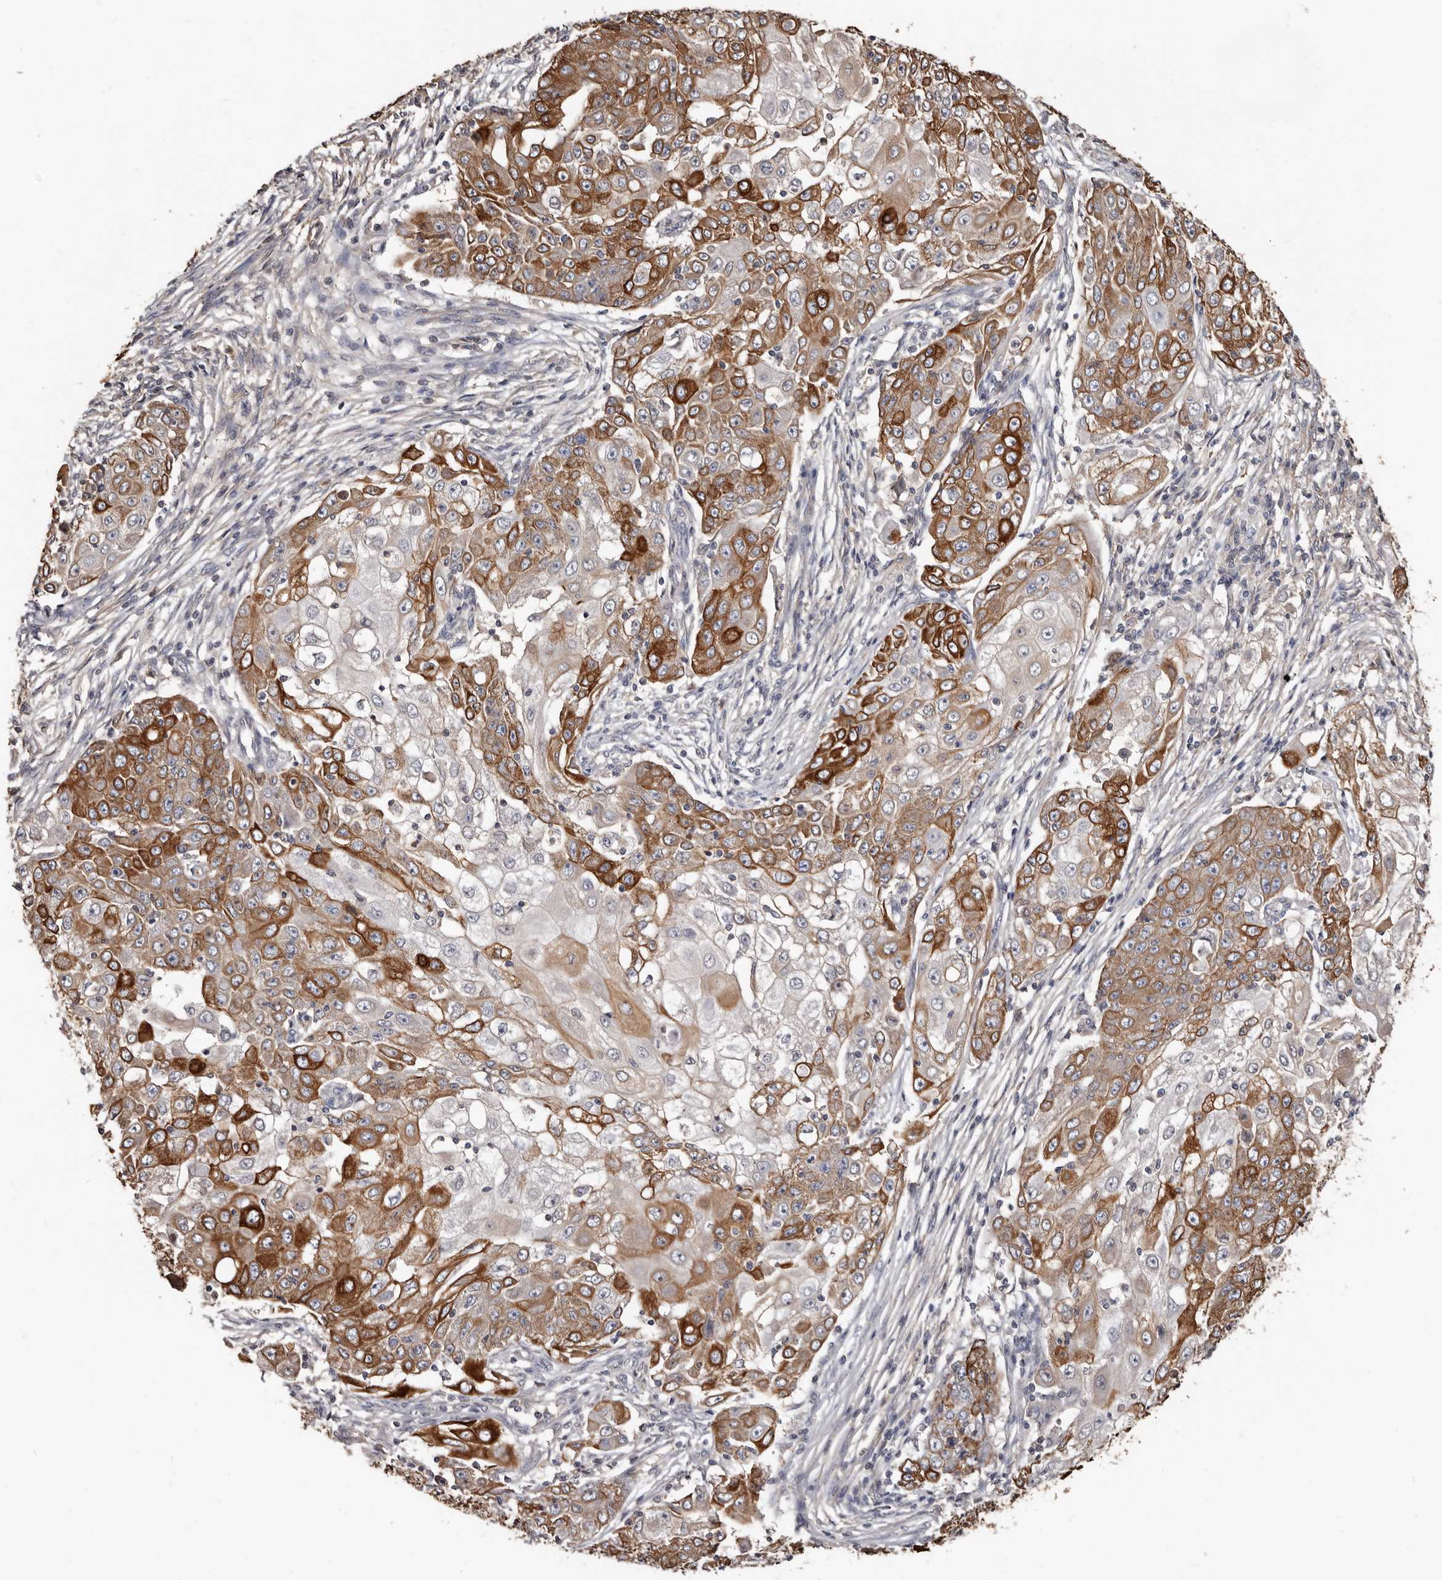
{"staining": {"intensity": "strong", "quantity": ">75%", "location": "cytoplasmic/membranous"}, "tissue": "ovarian cancer", "cell_type": "Tumor cells", "image_type": "cancer", "snomed": [{"axis": "morphology", "description": "Carcinoma, endometroid"}, {"axis": "topography", "description": "Ovary"}], "caption": "Approximately >75% of tumor cells in ovarian cancer display strong cytoplasmic/membranous protein expression as visualized by brown immunohistochemical staining.", "gene": "MRPL18", "patient": {"sex": "female", "age": 42}}